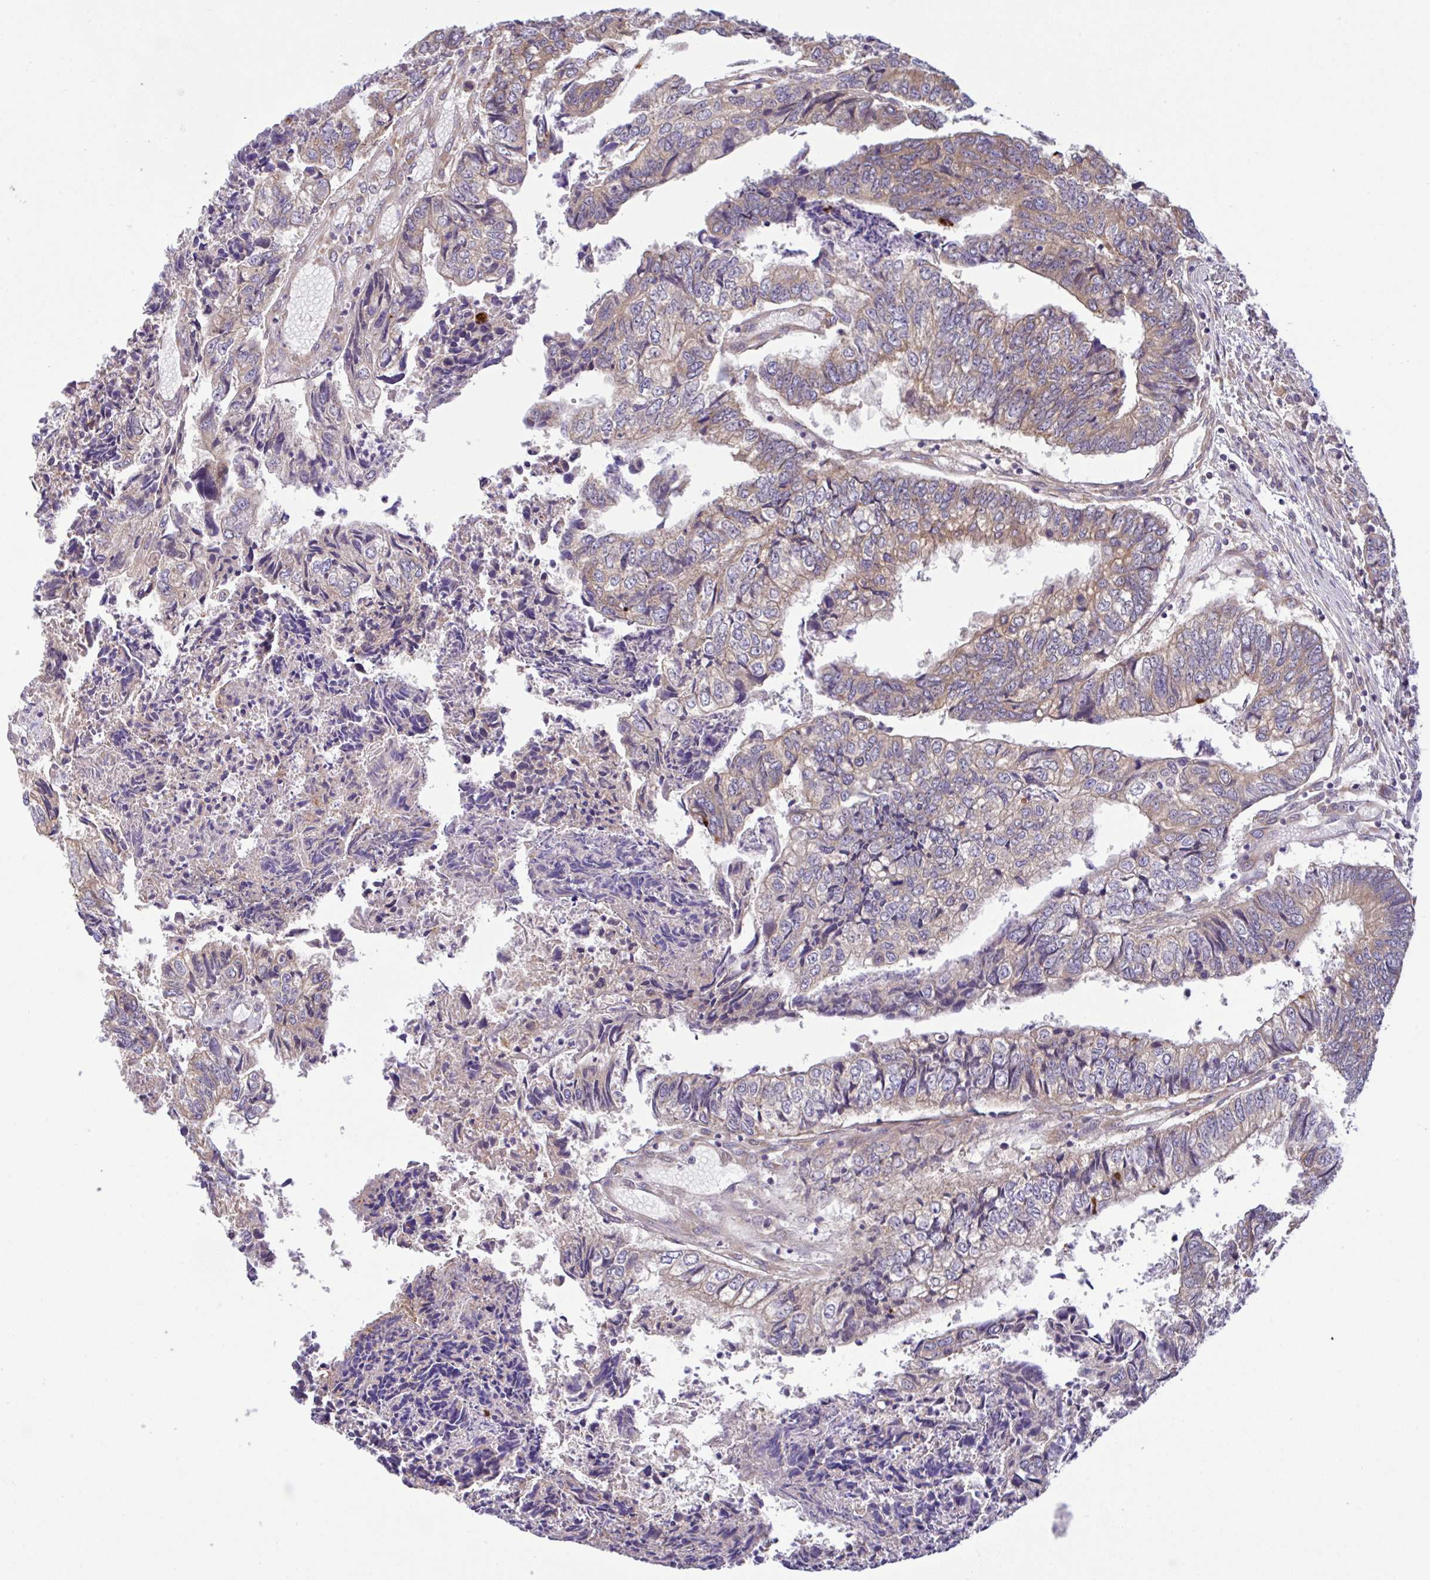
{"staining": {"intensity": "moderate", "quantity": "25%-75%", "location": "cytoplasmic/membranous"}, "tissue": "colorectal cancer", "cell_type": "Tumor cells", "image_type": "cancer", "snomed": [{"axis": "morphology", "description": "Adenocarcinoma, NOS"}, {"axis": "topography", "description": "Colon"}], "caption": "The micrograph reveals a brown stain indicating the presence of a protein in the cytoplasmic/membranous of tumor cells in adenocarcinoma (colorectal).", "gene": "UBE4A", "patient": {"sex": "male", "age": 86}}